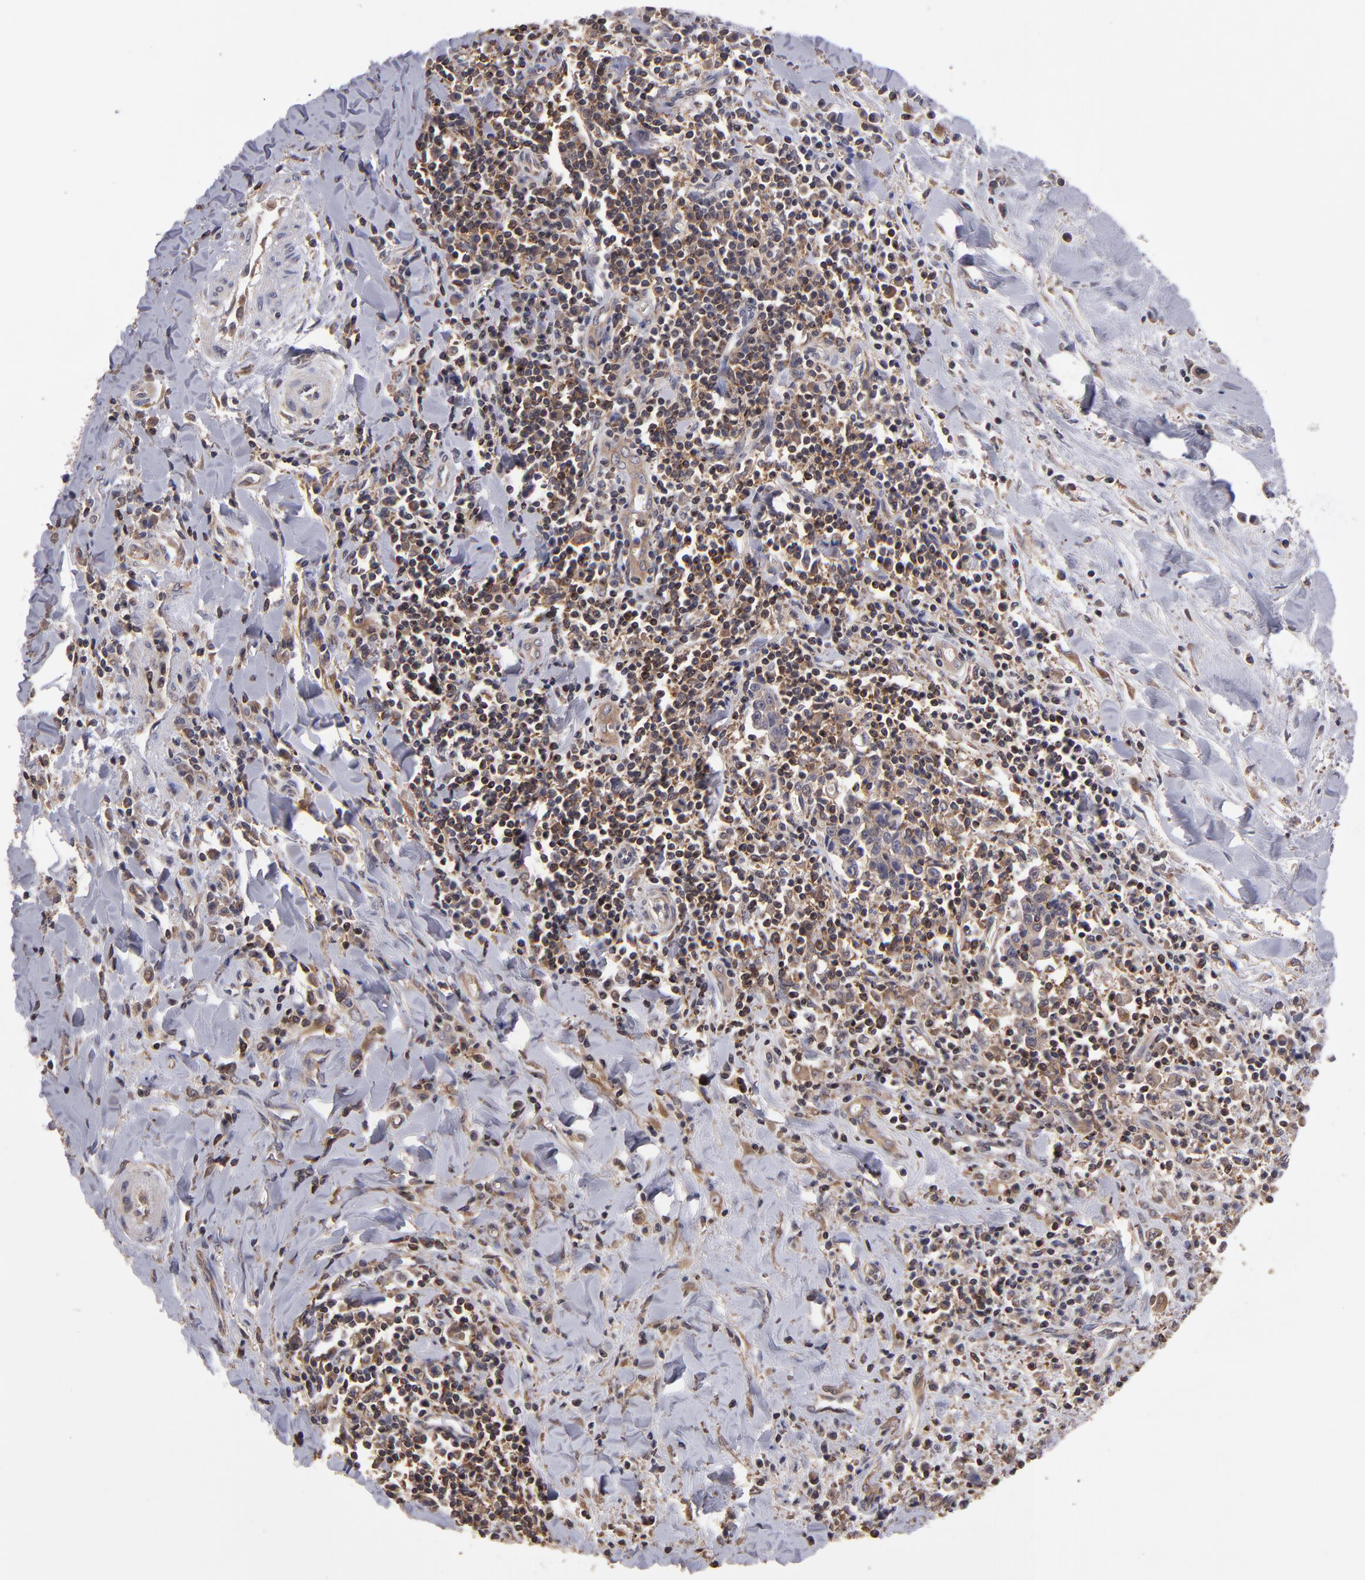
{"staining": {"intensity": "moderate", "quantity": "25%-75%", "location": "cytoplasmic/membranous"}, "tissue": "liver cancer", "cell_type": "Tumor cells", "image_type": "cancer", "snomed": [{"axis": "morphology", "description": "Cholangiocarcinoma"}, {"axis": "topography", "description": "Liver"}], "caption": "This is a photomicrograph of IHC staining of liver cholangiocarcinoma, which shows moderate expression in the cytoplasmic/membranous of tumor cells.", "gene": "NF2", "patient": {"sex": "male", "age": 57}}